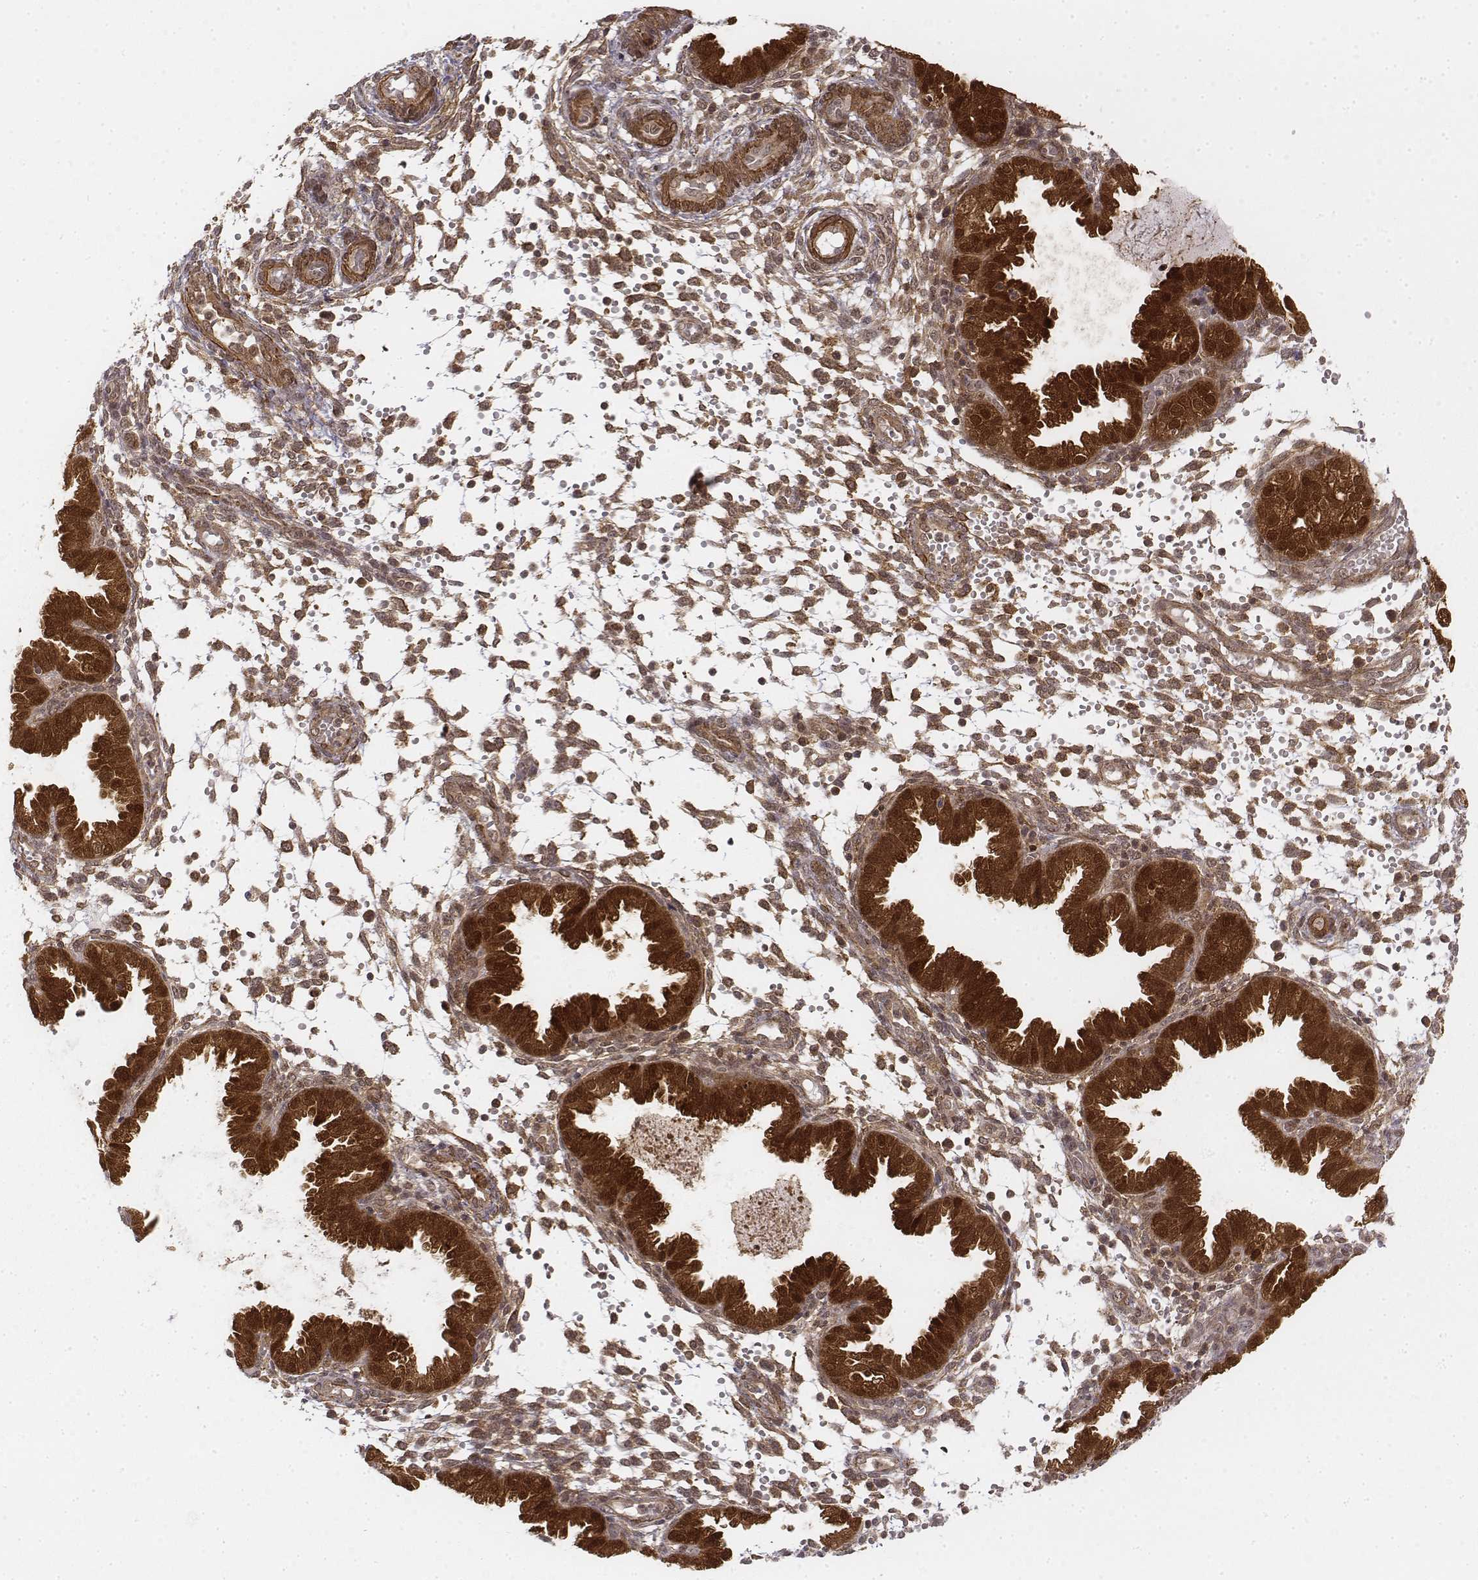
{"staining": {"intensity": "moderate", "quantity": ">75%", "location": "cytoplasmic/membranous,nuclear"}, "tissue": "endometrium", "cell_type": "Cells in endometrial stroma", "image_type": "normal", "snomed": [{"axis": "morphology", "description": "Normal tissue, NOS"}, {"axis": "topography", "description": "Endometrium"}], "caption": "The micrograph exhibits staining of benign endometrium, revealing moderate cytoplasmic/membranous,nuclear protein positivity (brown color) within cells in endometrial stroma. Ihc stains the protein in brown and the nuclei are stained blue.", "gene": "ZFYVE19", "patient": {"sex": "female", "age": 33}}